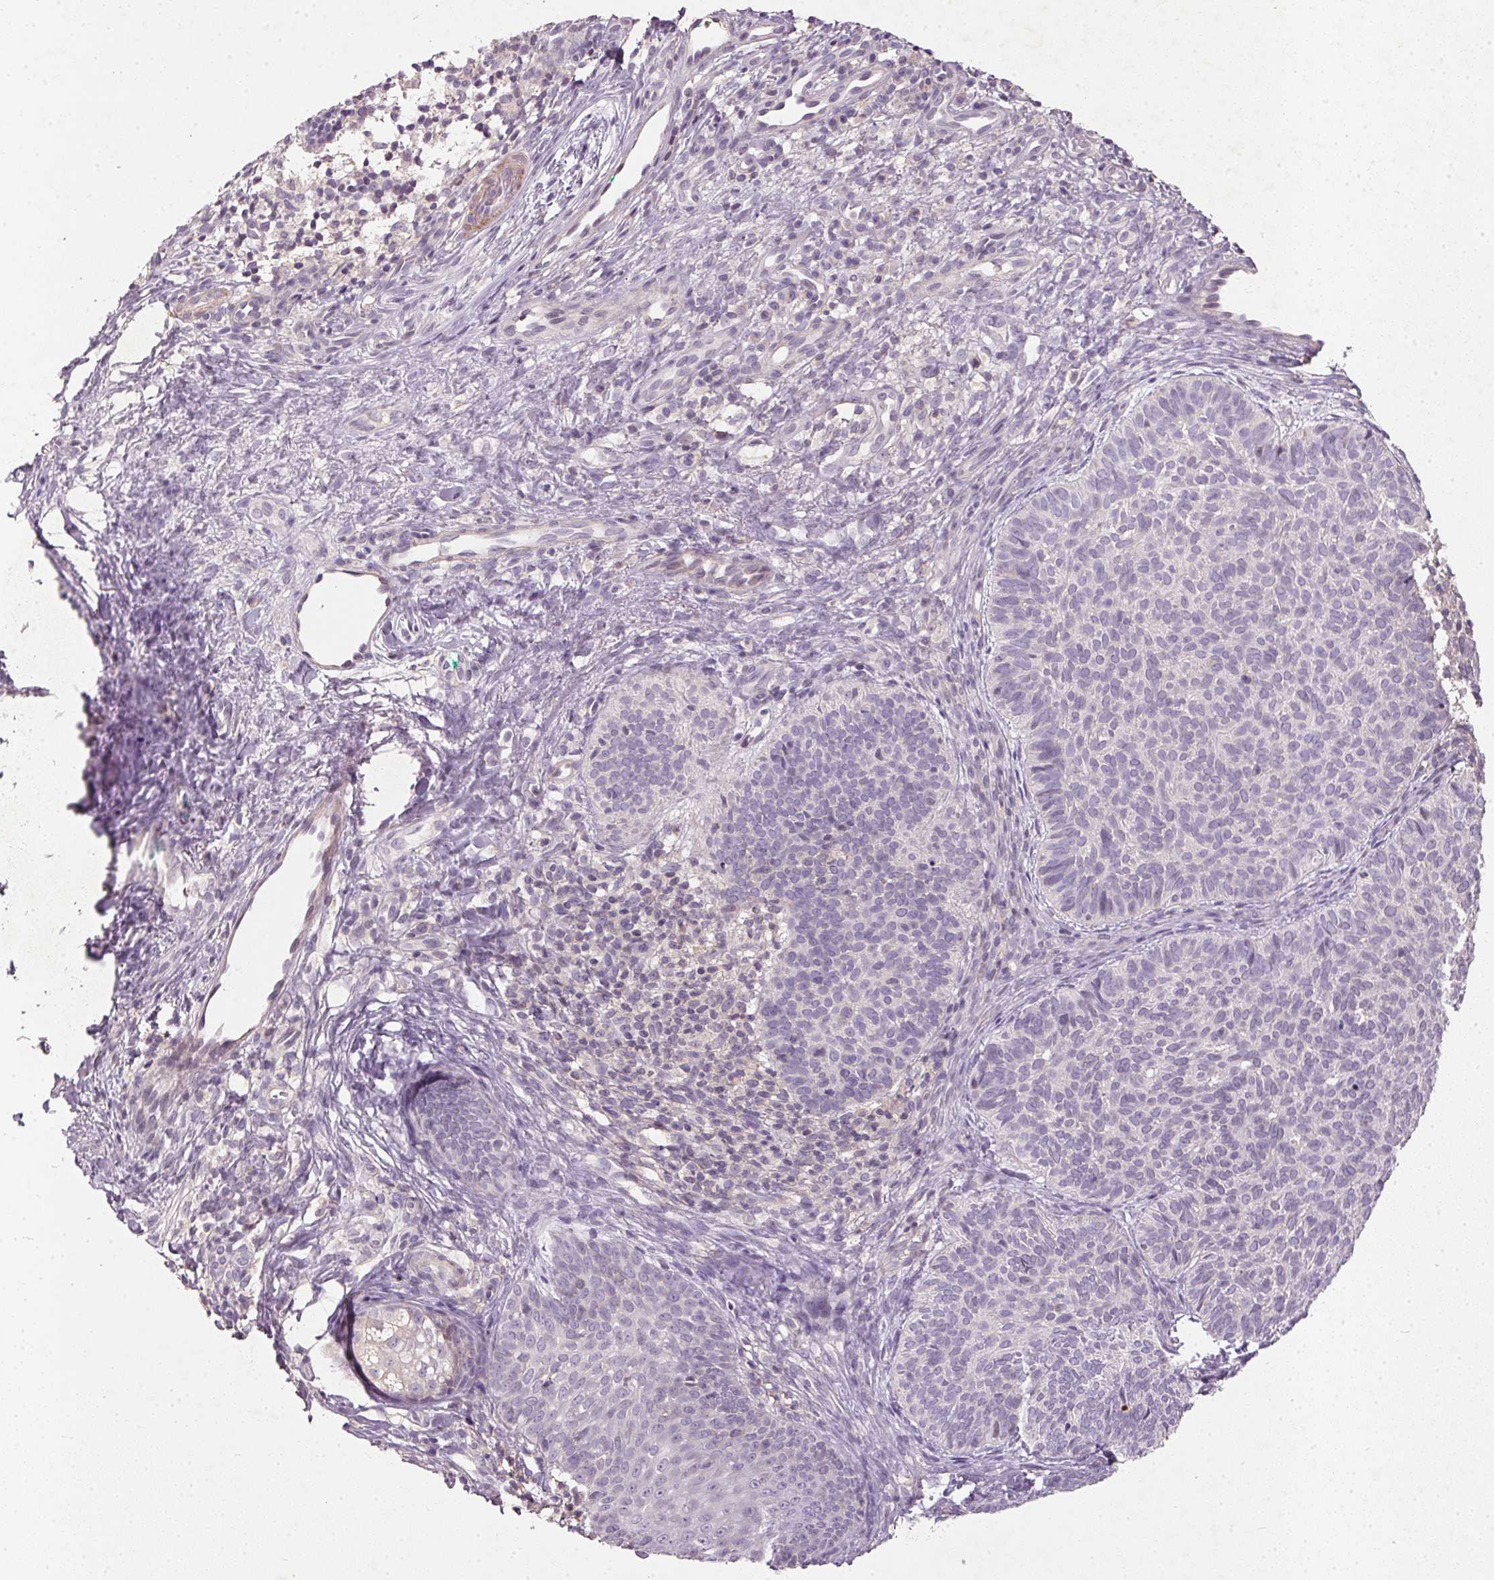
{"staining": {"intensity": "negative", "quantity": "none", "location": "none"}, "tissue": "skin cancer", "cell_type": "Tumor cells", "image_type": "cancer", "snomed": [{"axis": "morphology", "description": "Basal cell carcinoma"}, {"axis": "topography", "description": "Skin"}], "caption": "A high-resolution micrograph shows IHC staining of basal cell carcinoma (skin), which exhibits no significant staining in tumor cells. (IHC, brightfield microscopy, high magnification).", "gene": "KCNK15", "patient": {"sex": "male", "age": 57}}